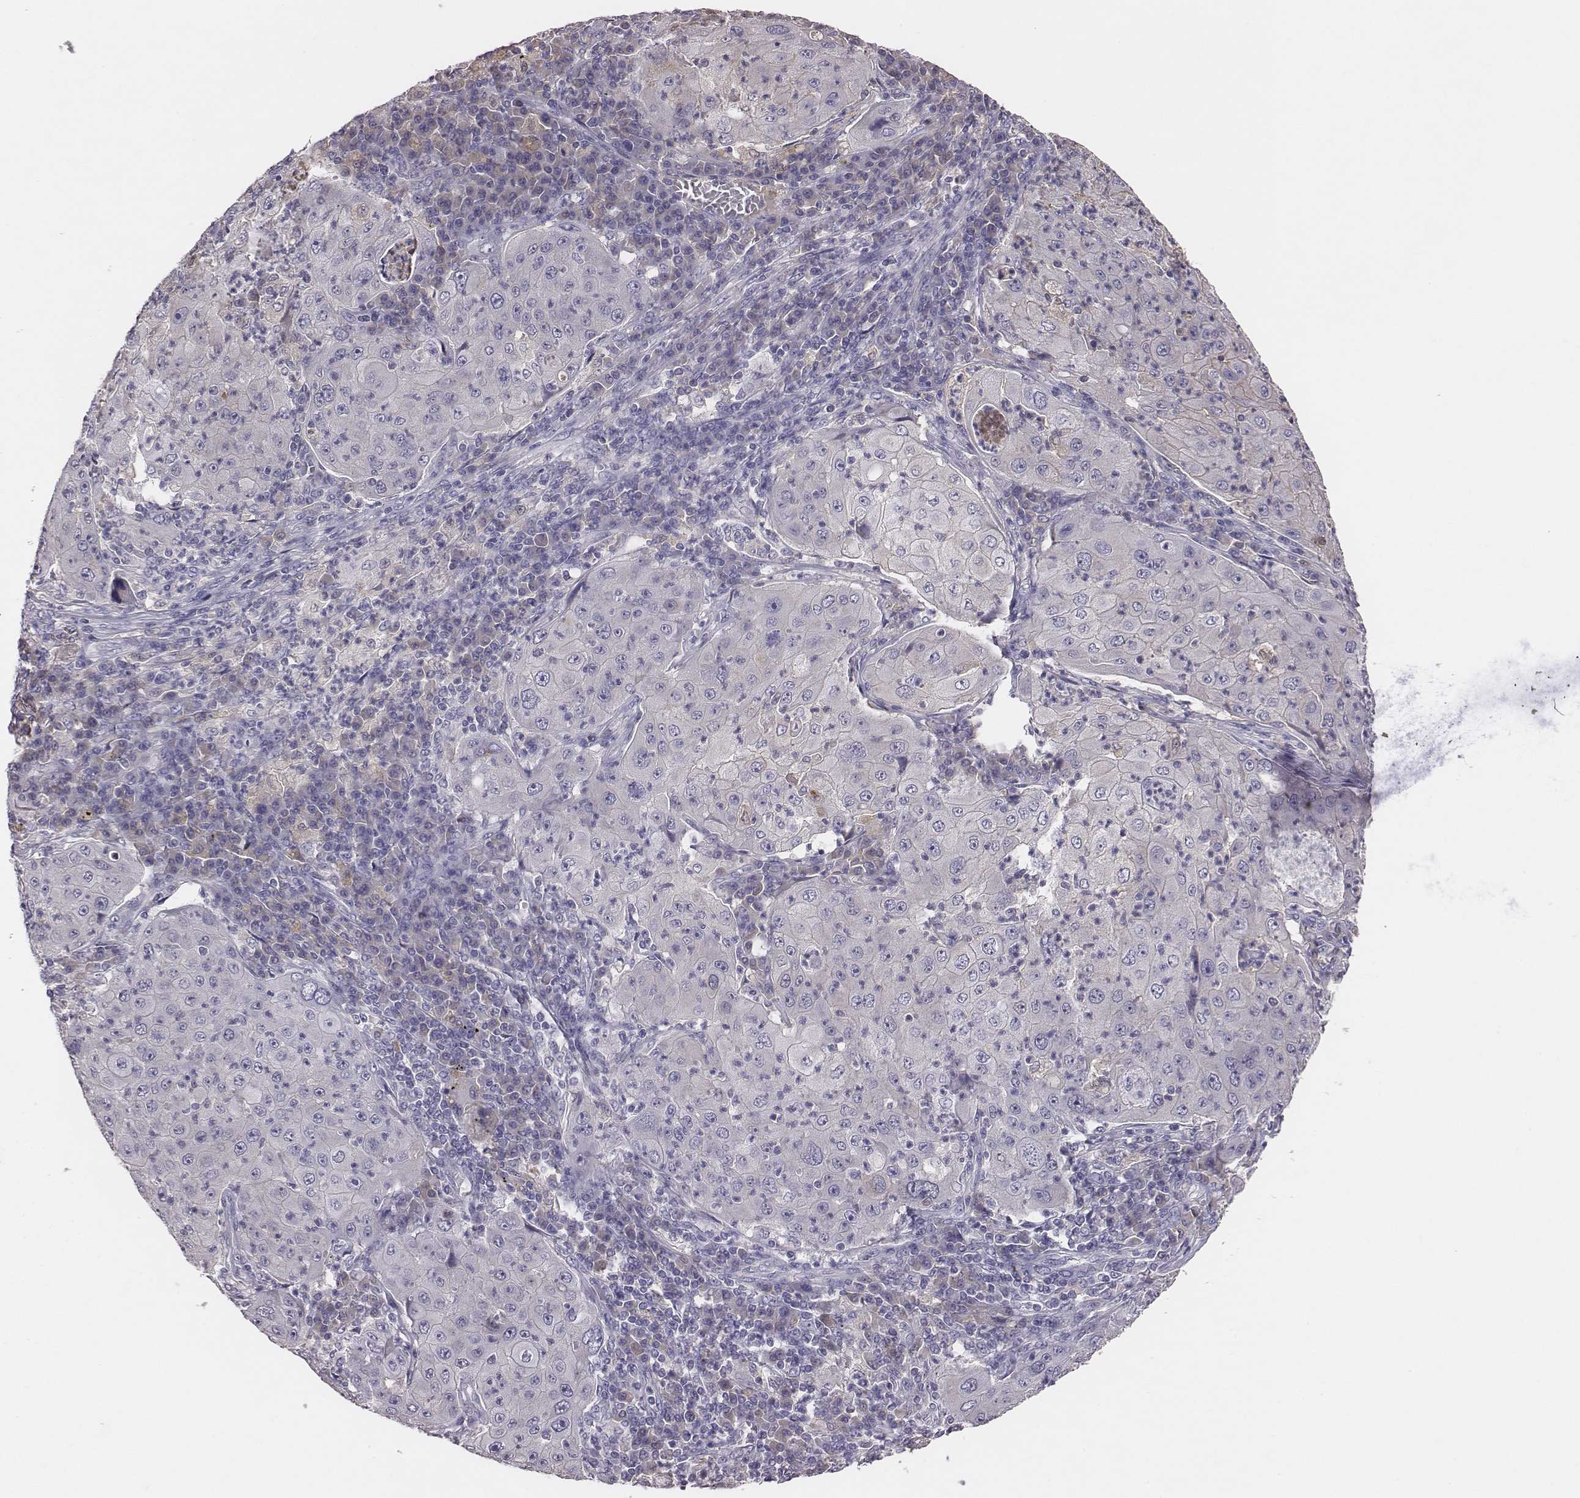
{"staining": {"intensity": "negative", "quantity": "none", "location": "none"}, "tissue": "lung cancer", "cell_type": "Tumor cells", "image_type": "cancer", "snomed": [{"axis": "morphology", "description": "Squamous cell carcinoma, NOS"}, {"axis": "topography", "description": "Lung"}], "caption": "Immunohistochemistry (IHC) histopathology image of human squamous cell carcinoma (lung) stained for a protein (brown), which shows no positivity in tumor cells.", "gene": "EN1", "patient": {"sex": "female", "age": 59}}